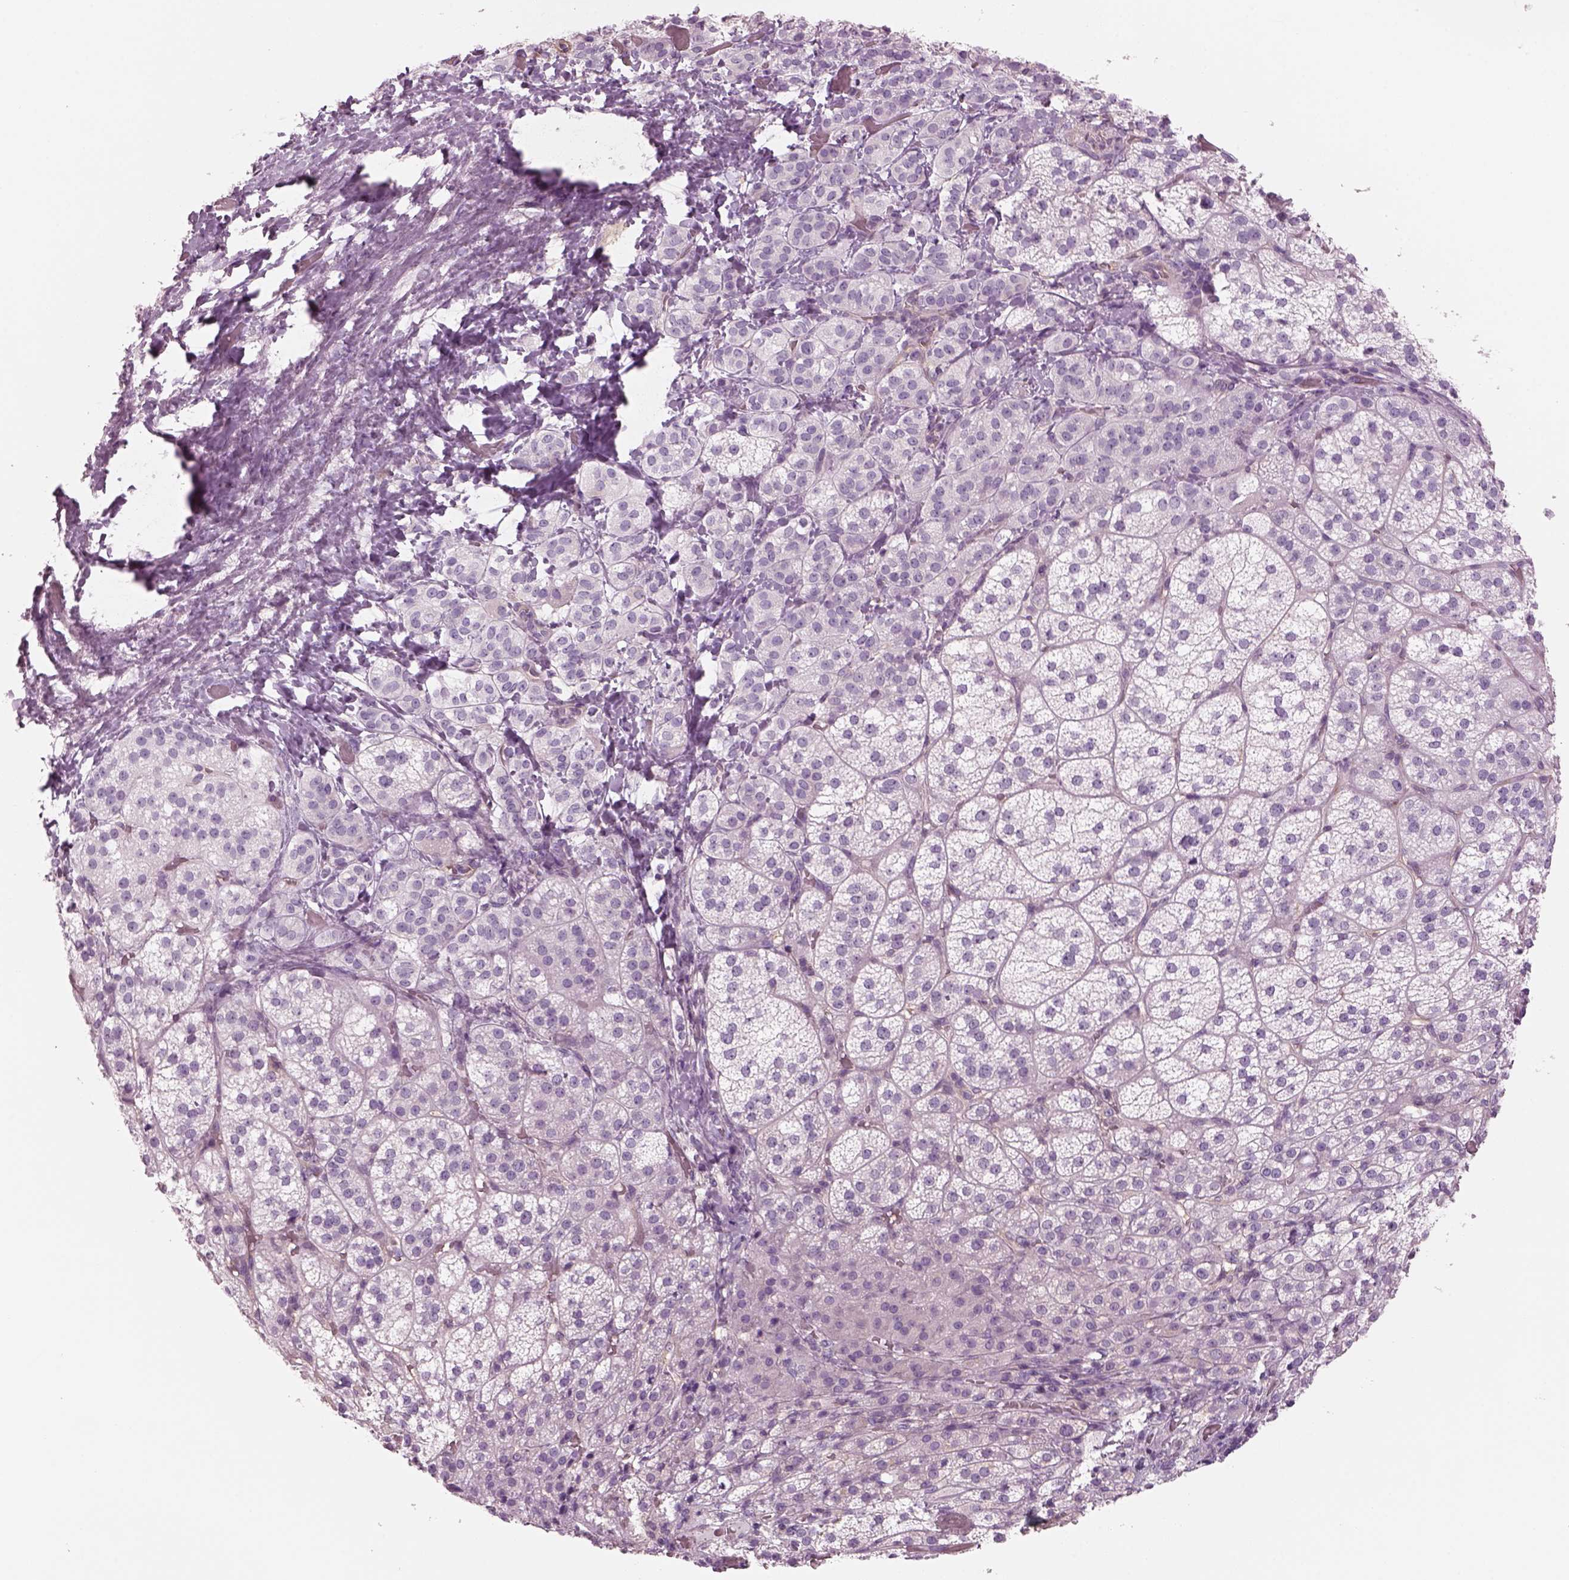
{"staining": {"intensity": "negative", "quantity": "none", "location": "none"}, "tissue": "adrenal gland", "cell_type": "Glandular cells", "image_type": "normal", "snomed": [{"axis": "morphology", "description": "Normal tissue, NOS"}, {"axis": "topography", "description": "Adrenal gland"}], "caption": "The histopathology image reveals no staining of glandular cells in normal adrenal gland.", "gene": "SLC1A7", "patient": {"sex": "female", "age": 60}}